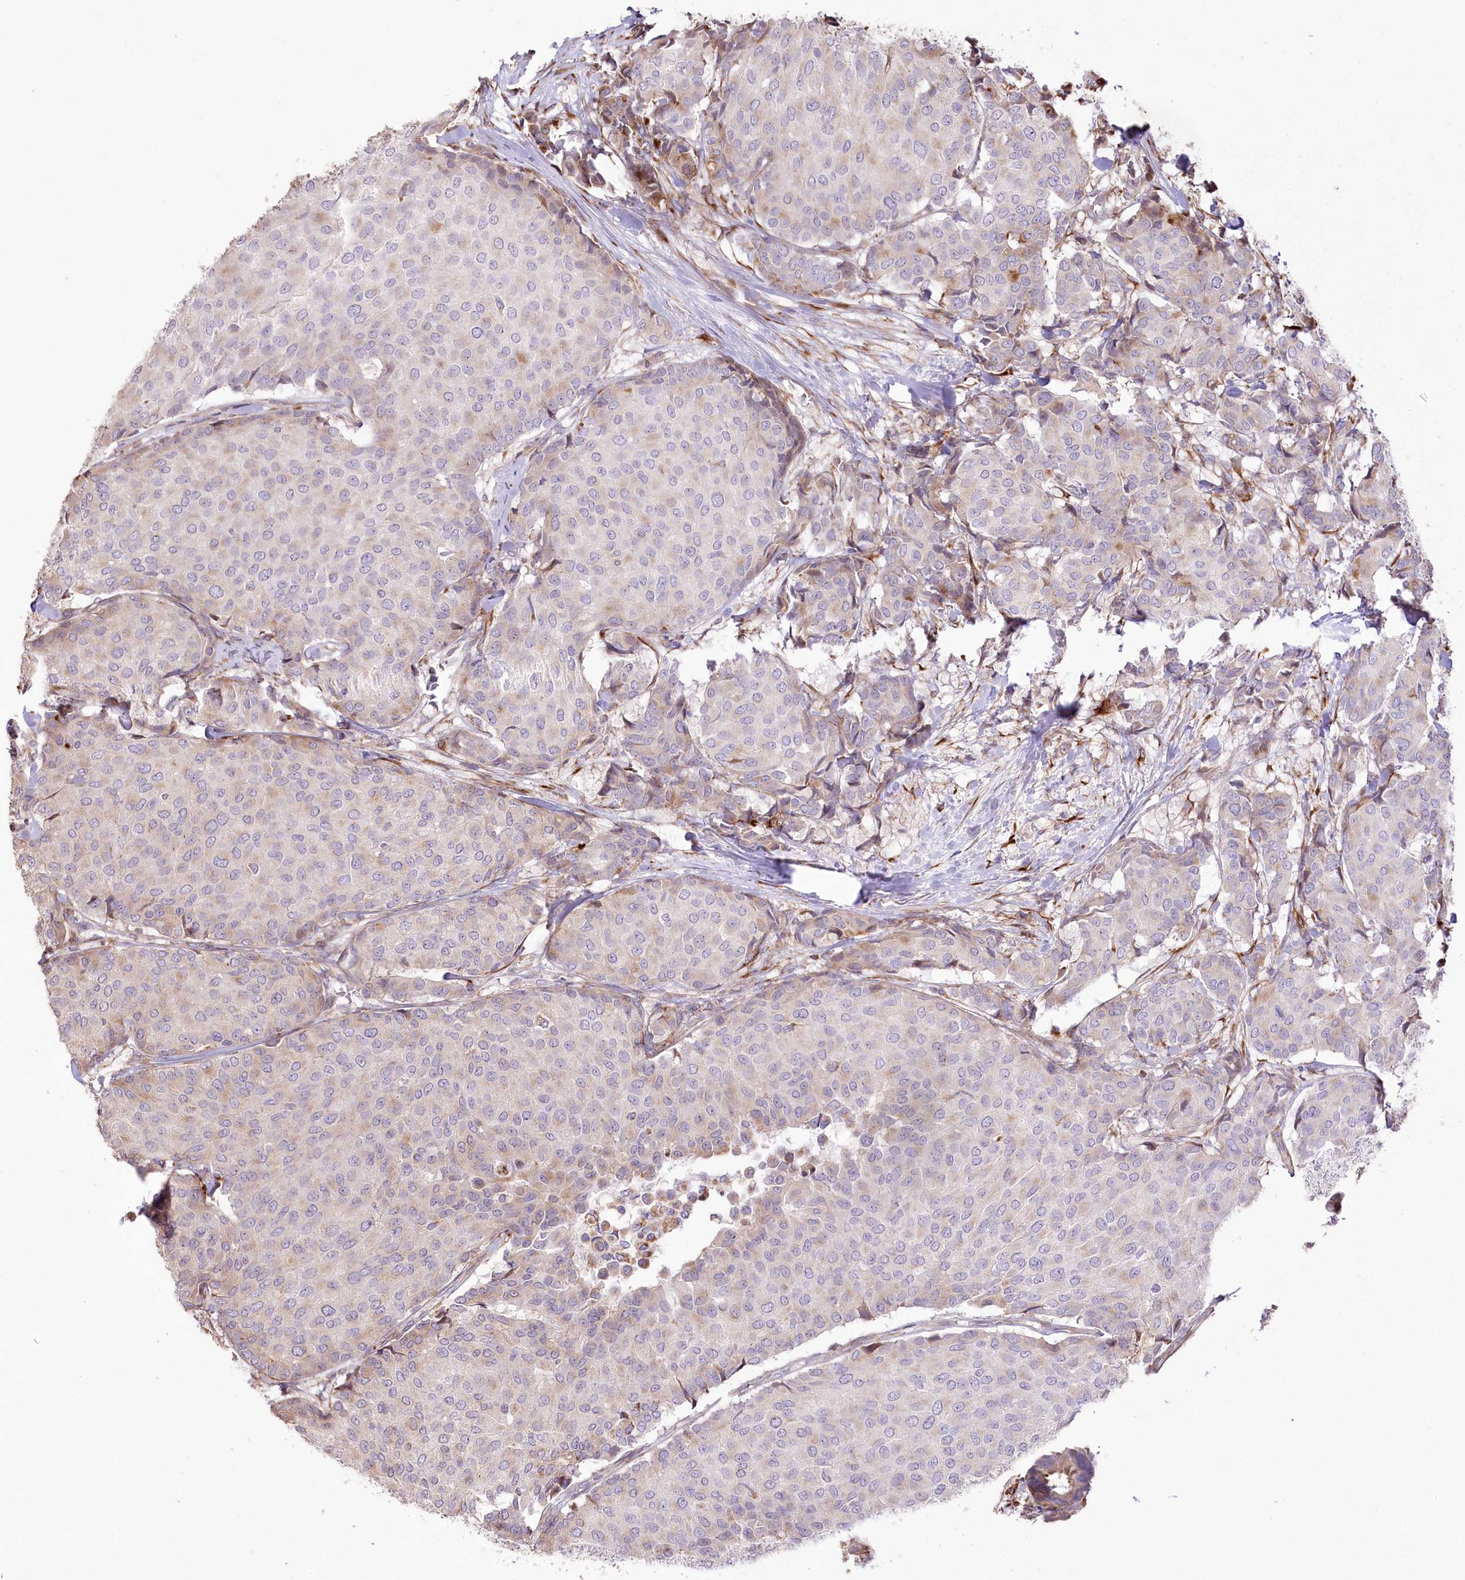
{"staining": {"intensity": "weak", "quantity": "<25%", "location": "cytoplasmic/membranous"}, "tissue": "breast cancer", "cell_type": "Tumor cells", "image_type": "cancer", "snomed": [{"axis": "morphology", "description": "Duct carcinoma"}, {"axis": "topography", "description": "Breast"}], "caption": "A high-resolution histopathology image shows IHC staining of breast cancer (intraductal carcinoma), which shows no significant positivity in tumor cells.", "gene": "RNF24", "patient": {"sex": "female", "age": 75}}